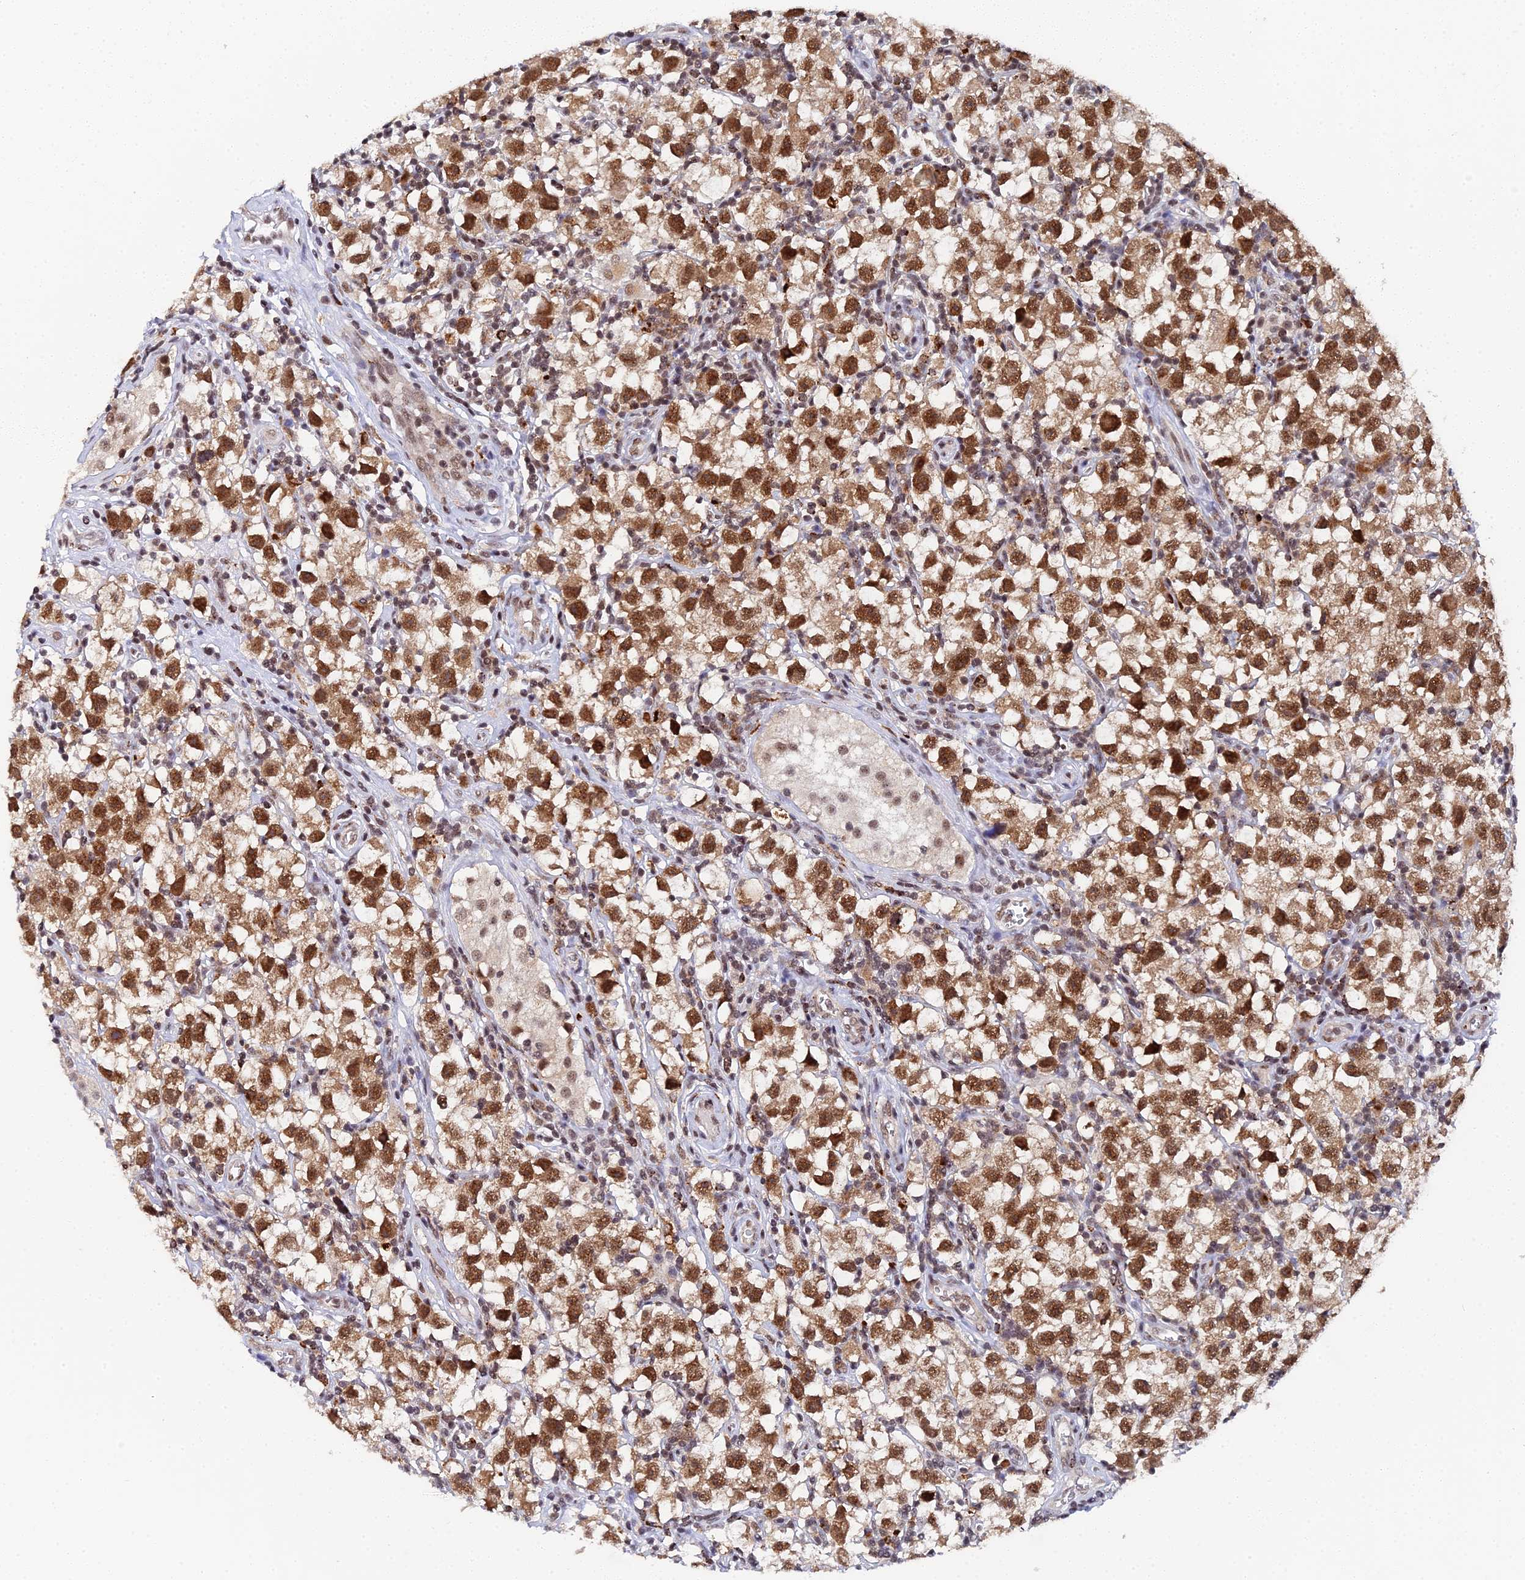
{"staining": {"intensity": "strong", "quantity": ">75%", "location": "cytoplasmic/membranous,nuclear"}, "tissue": "testis cancer", "cell_type": "Tumor cells", "image_type": "cancer", "snomed": [{"axis": "morphology", "description": "Seminoma, NOS"}, {"axis": "morphology", "description": "Carcinoma, Embryonal, NOS"}, {"axis": "topography", "description": "Testis"}], "caption": "Protein staining of seminoma (testis) tissue shows strong cytoplasmic/membranous and nuclear positivity in about >75% of tumor cells. Immunohistochemistry stains the protein in brown and the nuclei are stained blue.", "gene": "MAGOHB", "patient": {"sex": "male", "age": 29}}